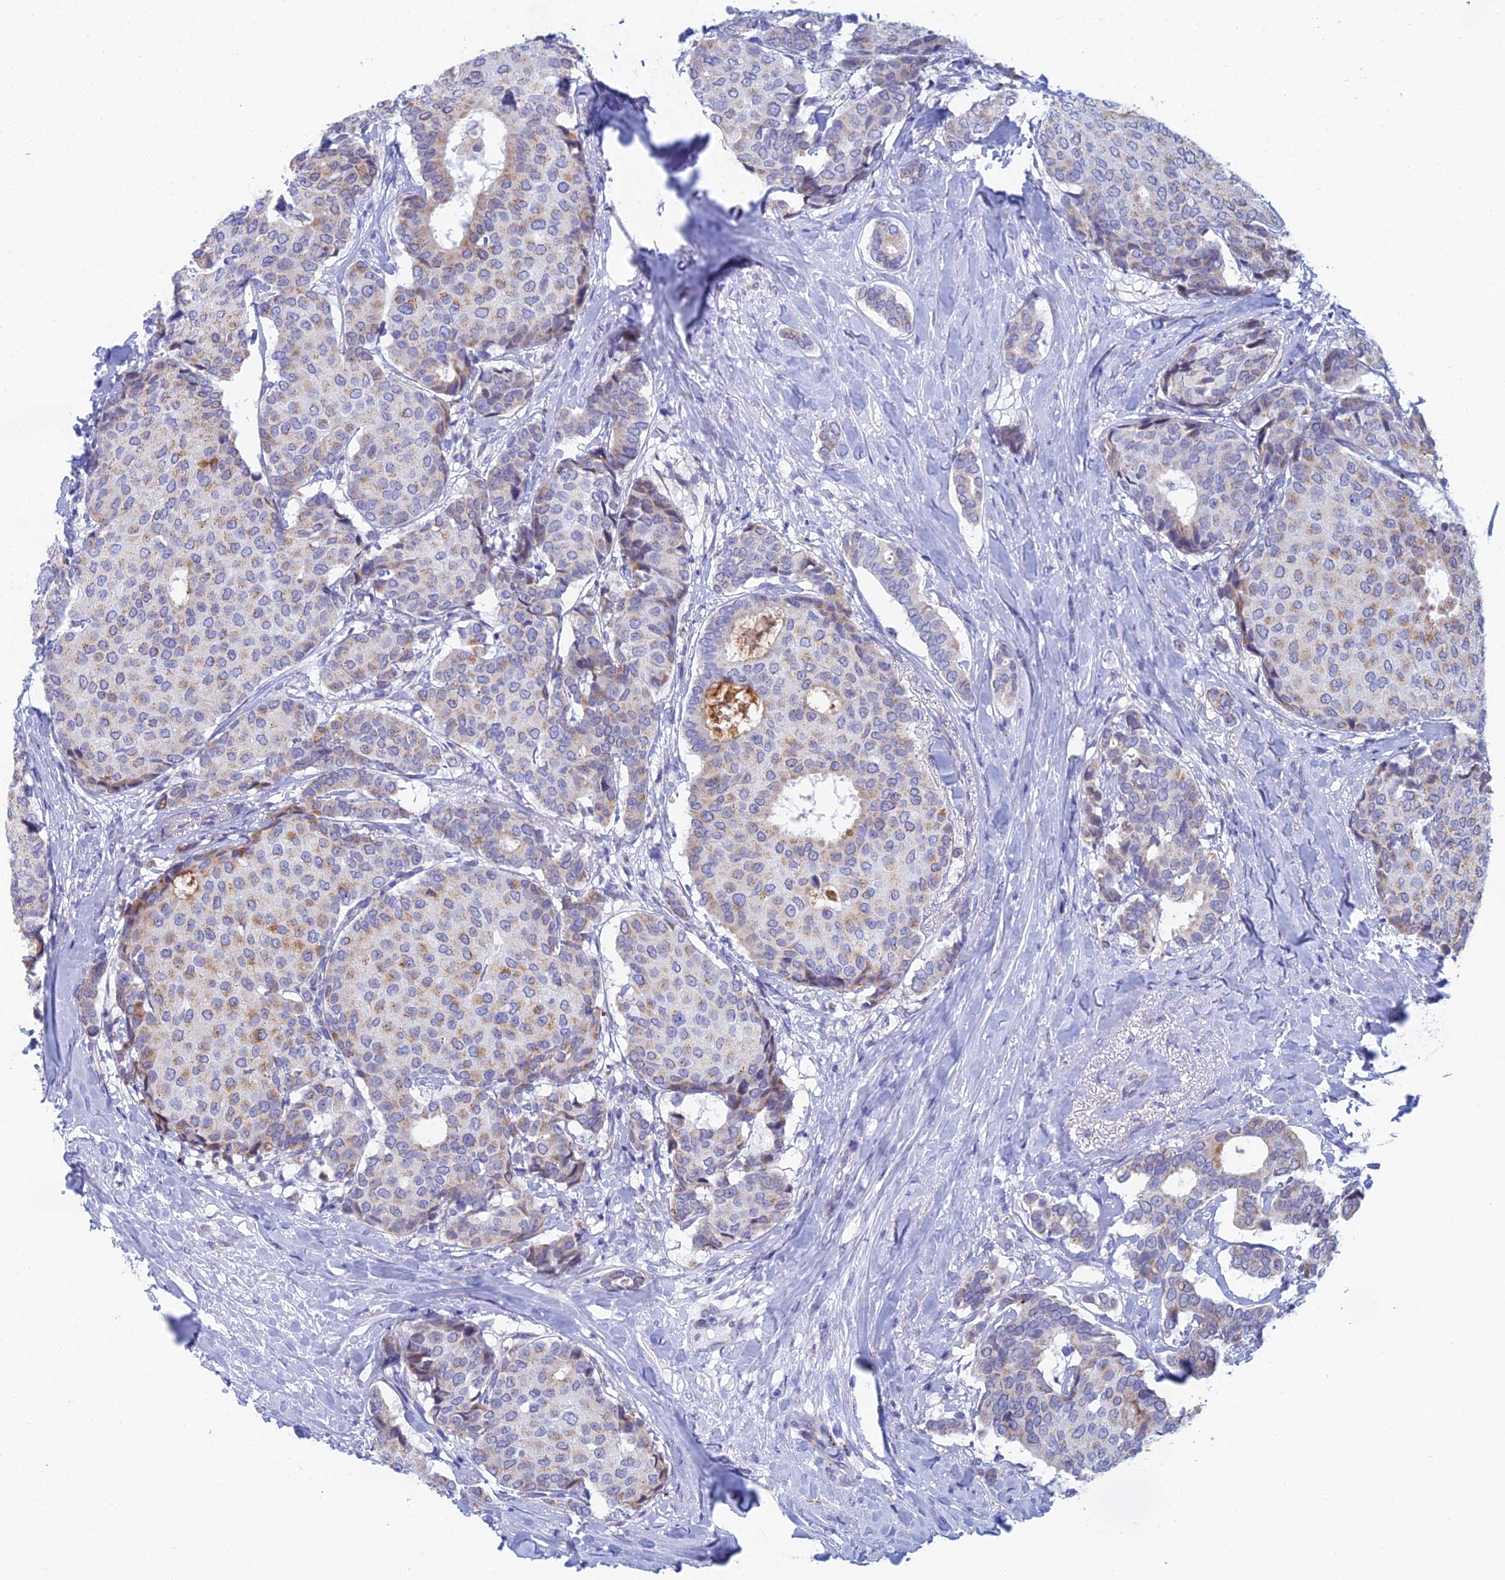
{"staining": {"intensity": "moderate", "quantity": "<25%", "location": "cytoplasmic/membranous"}, "tissue": "breast cancer", "cell_type": "Tumor cells", "image_type": "cancer", "snomed": [{"axis": "morphology", "description": "Duct carcinoma"}, {"axis": "topography", "description": "Breast"}], "caption": "This micrograph demonstrates intraductal carcinoma (breast) stained with IHC to label a protein in brown. The cytoplasmic/membranous of tumor cells show moderate positivity for the protein. Nuclei are counter-stained blue.", "gene": "CFAP210", "patient": {"sex": "female", "age": 75}}